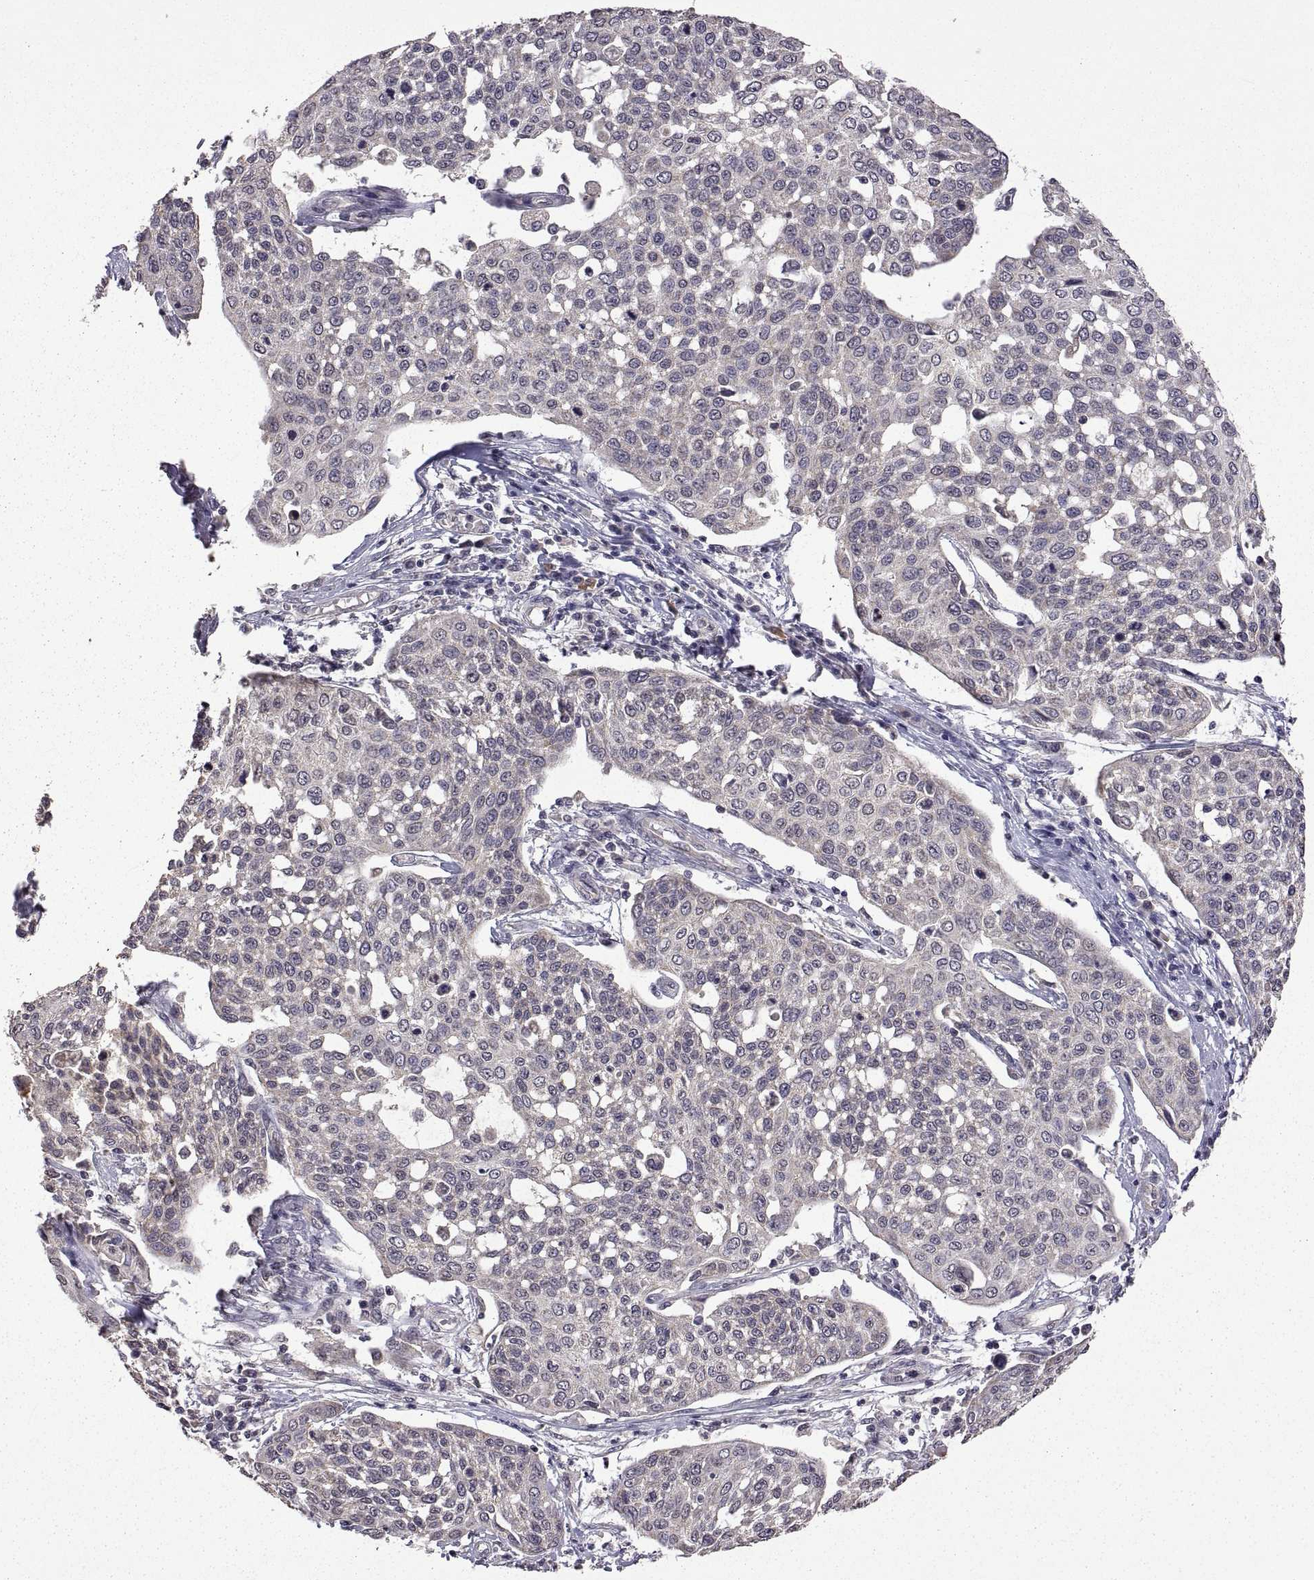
{"staining": {"intensity": "negative", "quantity": "none", "location": "none"}, "tissue": "cervical cancer", "cell_type": "Tumor cells", "image_type": "cancer", "snomed": [{"axis": "morphology", "description": "Squamous cell carcinoma, NOS"}, {"axis": "topography", "description": "Cervix"}], "caption": "IHC of human squamous cell carcinoma (cervical) shows no staining in tumor cells.", "gene": "LAMA1", "patient": {"sex": "female", "age": 34}}